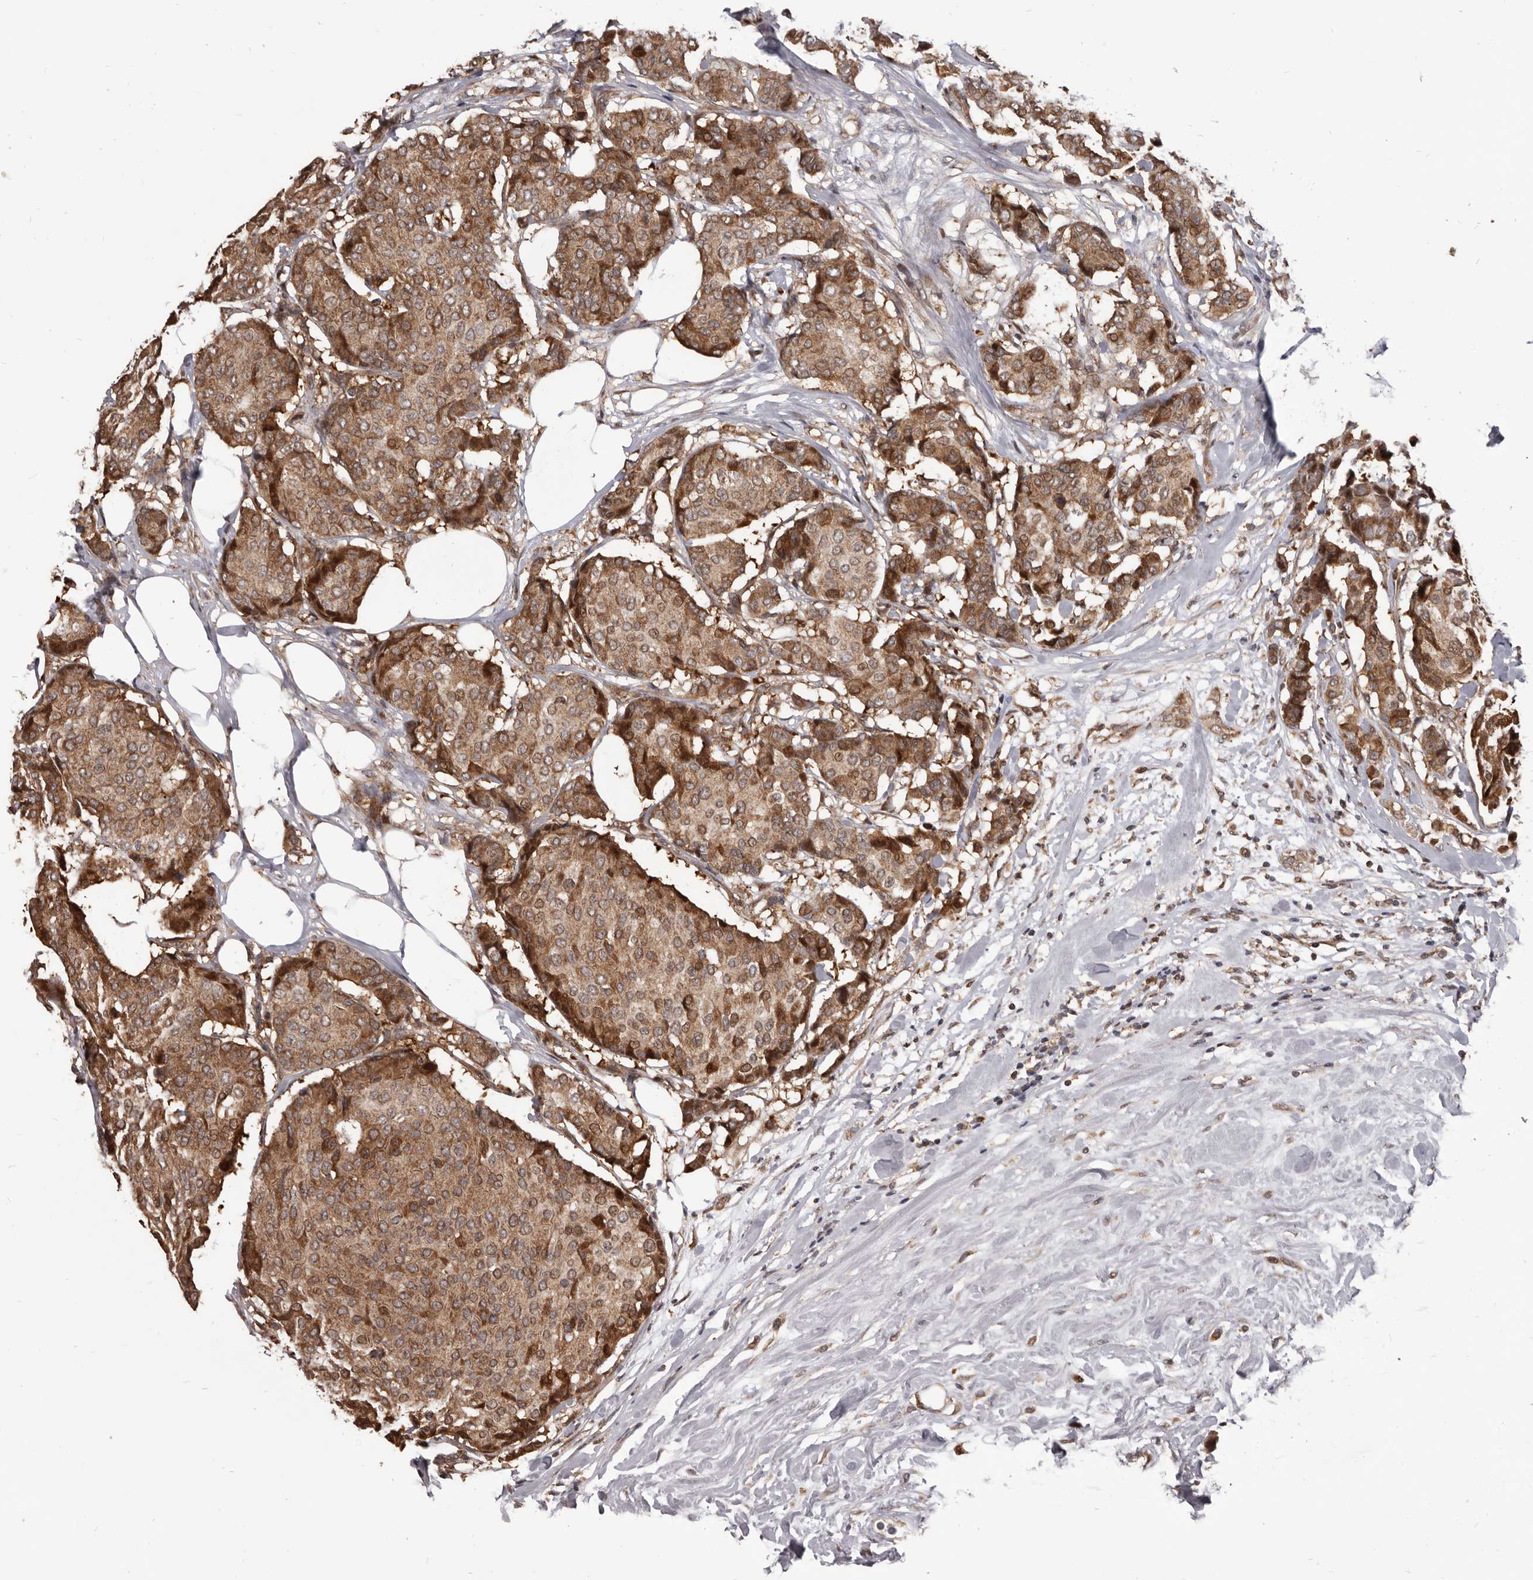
{"staining": {"intensity": "moderate", "quantity": ">75%", "location": "cytoplasmic/membranous"}, "tissue": "breast cancer", "cell_type": "Tumor cells", "image_type": "cancer", "snomed": [{"axis": "morphology", "description": "Duct carcinoma"}, {"axis": "topography", "description": "Breast"}], "caption": "Immunohistochemistry (IHC) micrograph of neoplastic tissue: infiltrating ductal carcinoma (breast) stained using IHC shows medium levels of moderate protein expression localized specifically in the cytoplasmic/membranous of tumor cells, appearing as a cytoplasmic/membranous brown color.", "gene": "MAP3K14", "patient": {"sex": "female", "age": 75}}